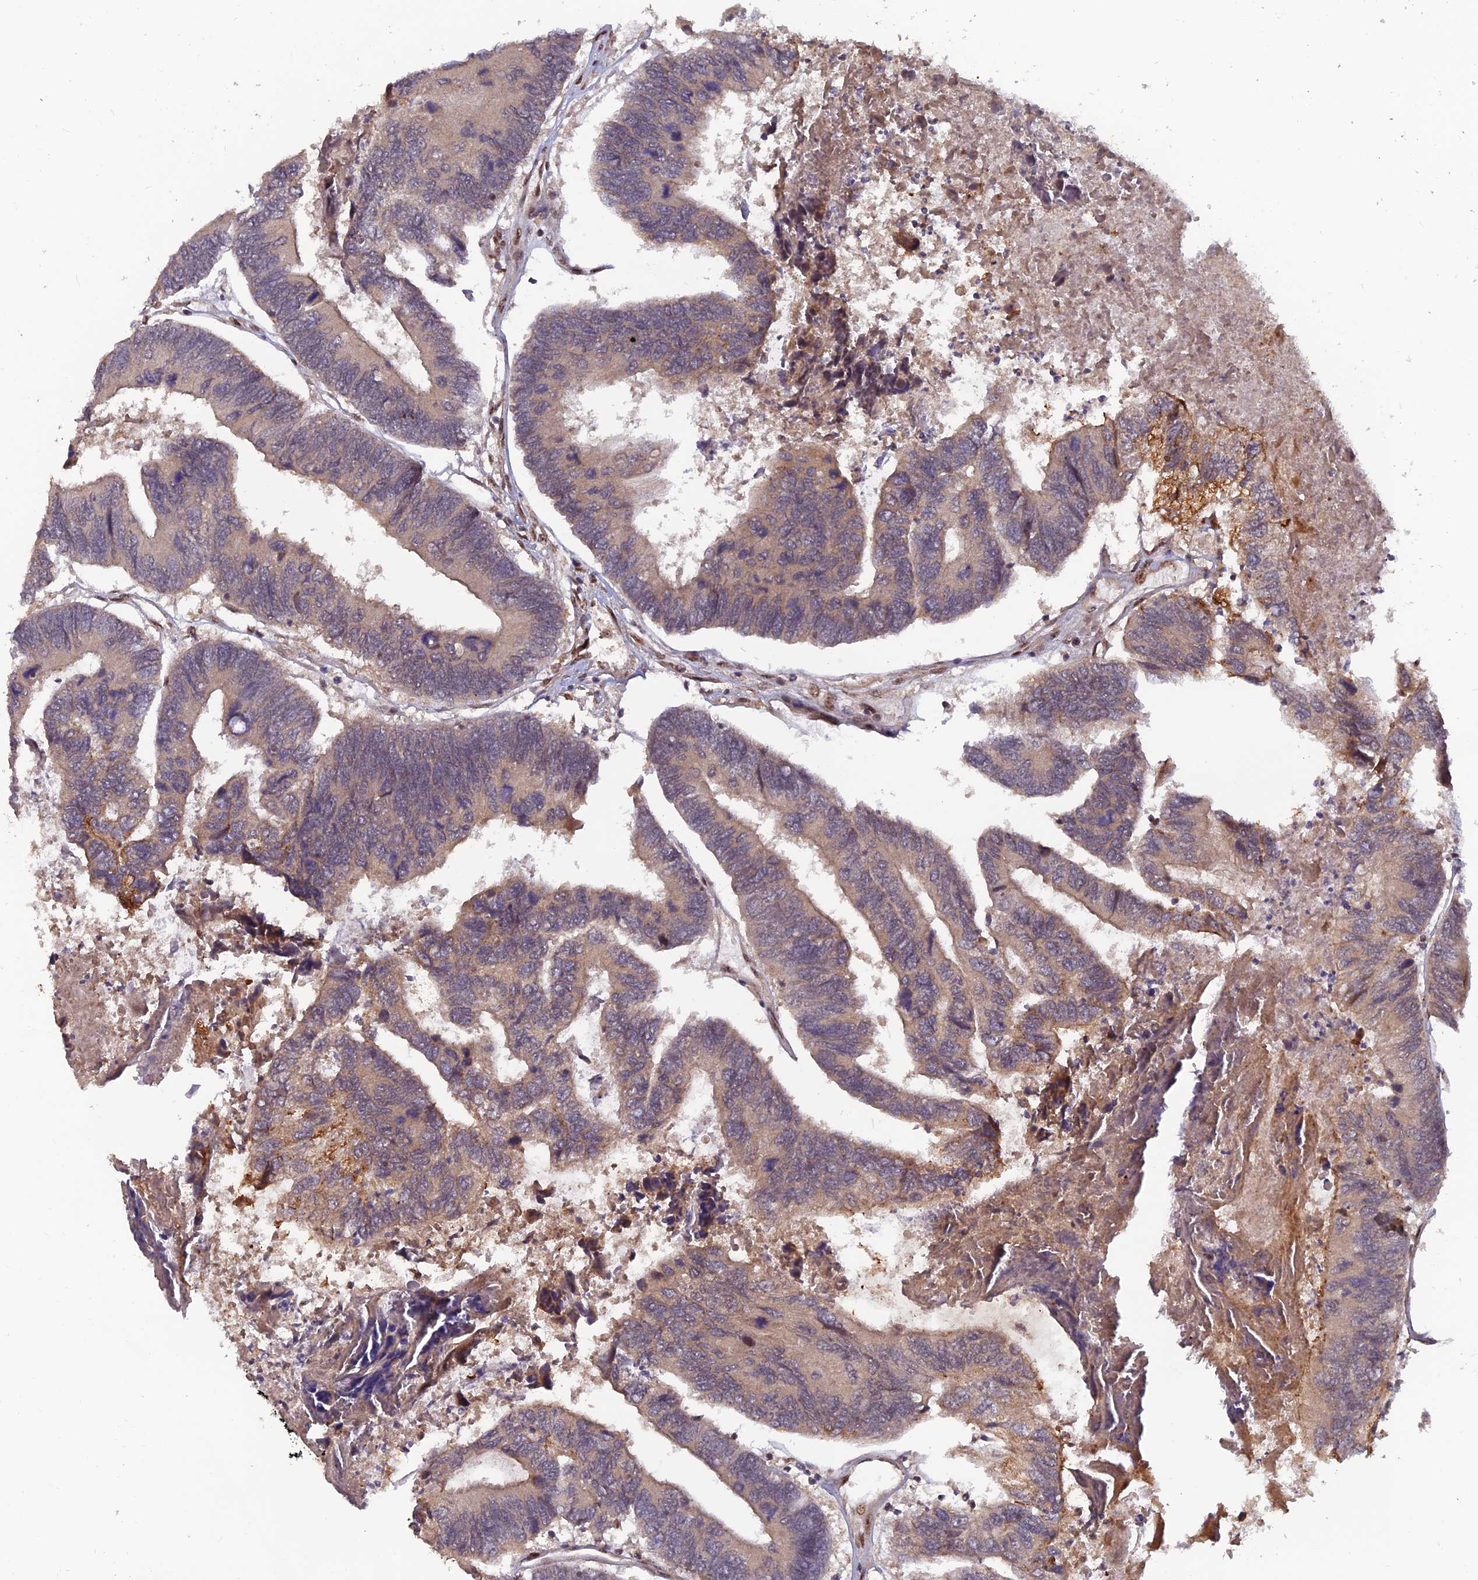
{"staining": {"intensity": "weak", "quantity": ">75%", "location": "cytoplasmic/membranous"}, "tissue": "colorectal cancer", "cell_type": "Tumor cells", "image_type": "cancer", "snomed": [{"axis": "morphology", "description": "Adenocarcinoma, NOS"}, {"axis": "topography", "description": "Colon"}], "caption": "Colorectal adenocarcinoma tissue demonstrates weak cytoplasmic/membranous positivity in approximately >75% of tumor cells, visualized by immunohistochemistry.", "gene": "ZNF565", "patient": {"sex": "female", "age": 67}}